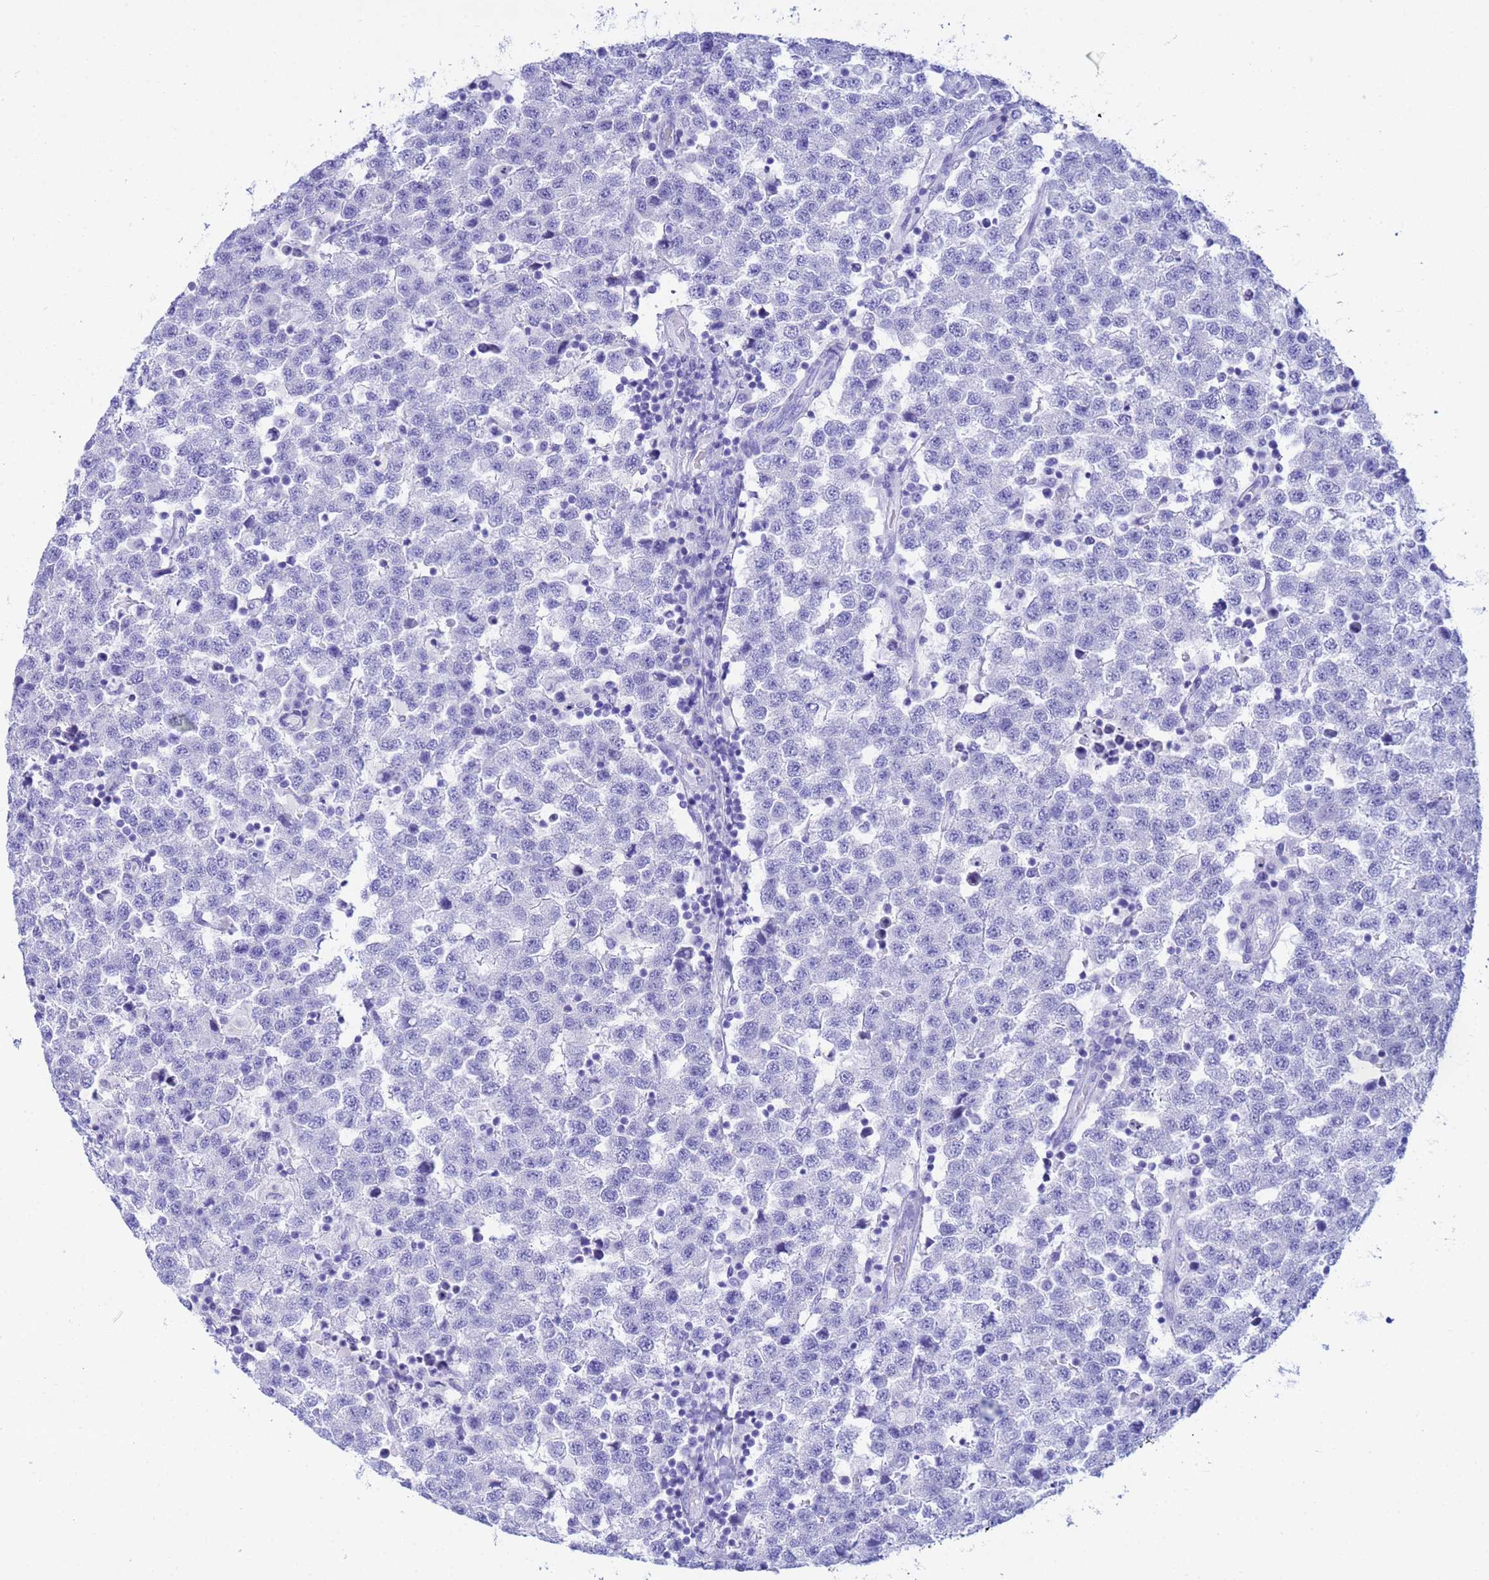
{"staining": {"intensity": "negative", "quantity": "none", "location": "none"}, "tissue": "testis cancer", "cell_type": "Tumor cells", "image_type": "cancer", "snomed": [{"axis": "morphology", "description": "Seminoma, NOS"}, {"axis": "topography", "description": "Testis"}], "caption": "IHC photomicrograph of human testis cancer (seminoma) stained for a protein (brown), which exhibits no expression in tumor cells.", "gene": "AQP12A", "patient": {"sex": "male", "age": 34}}